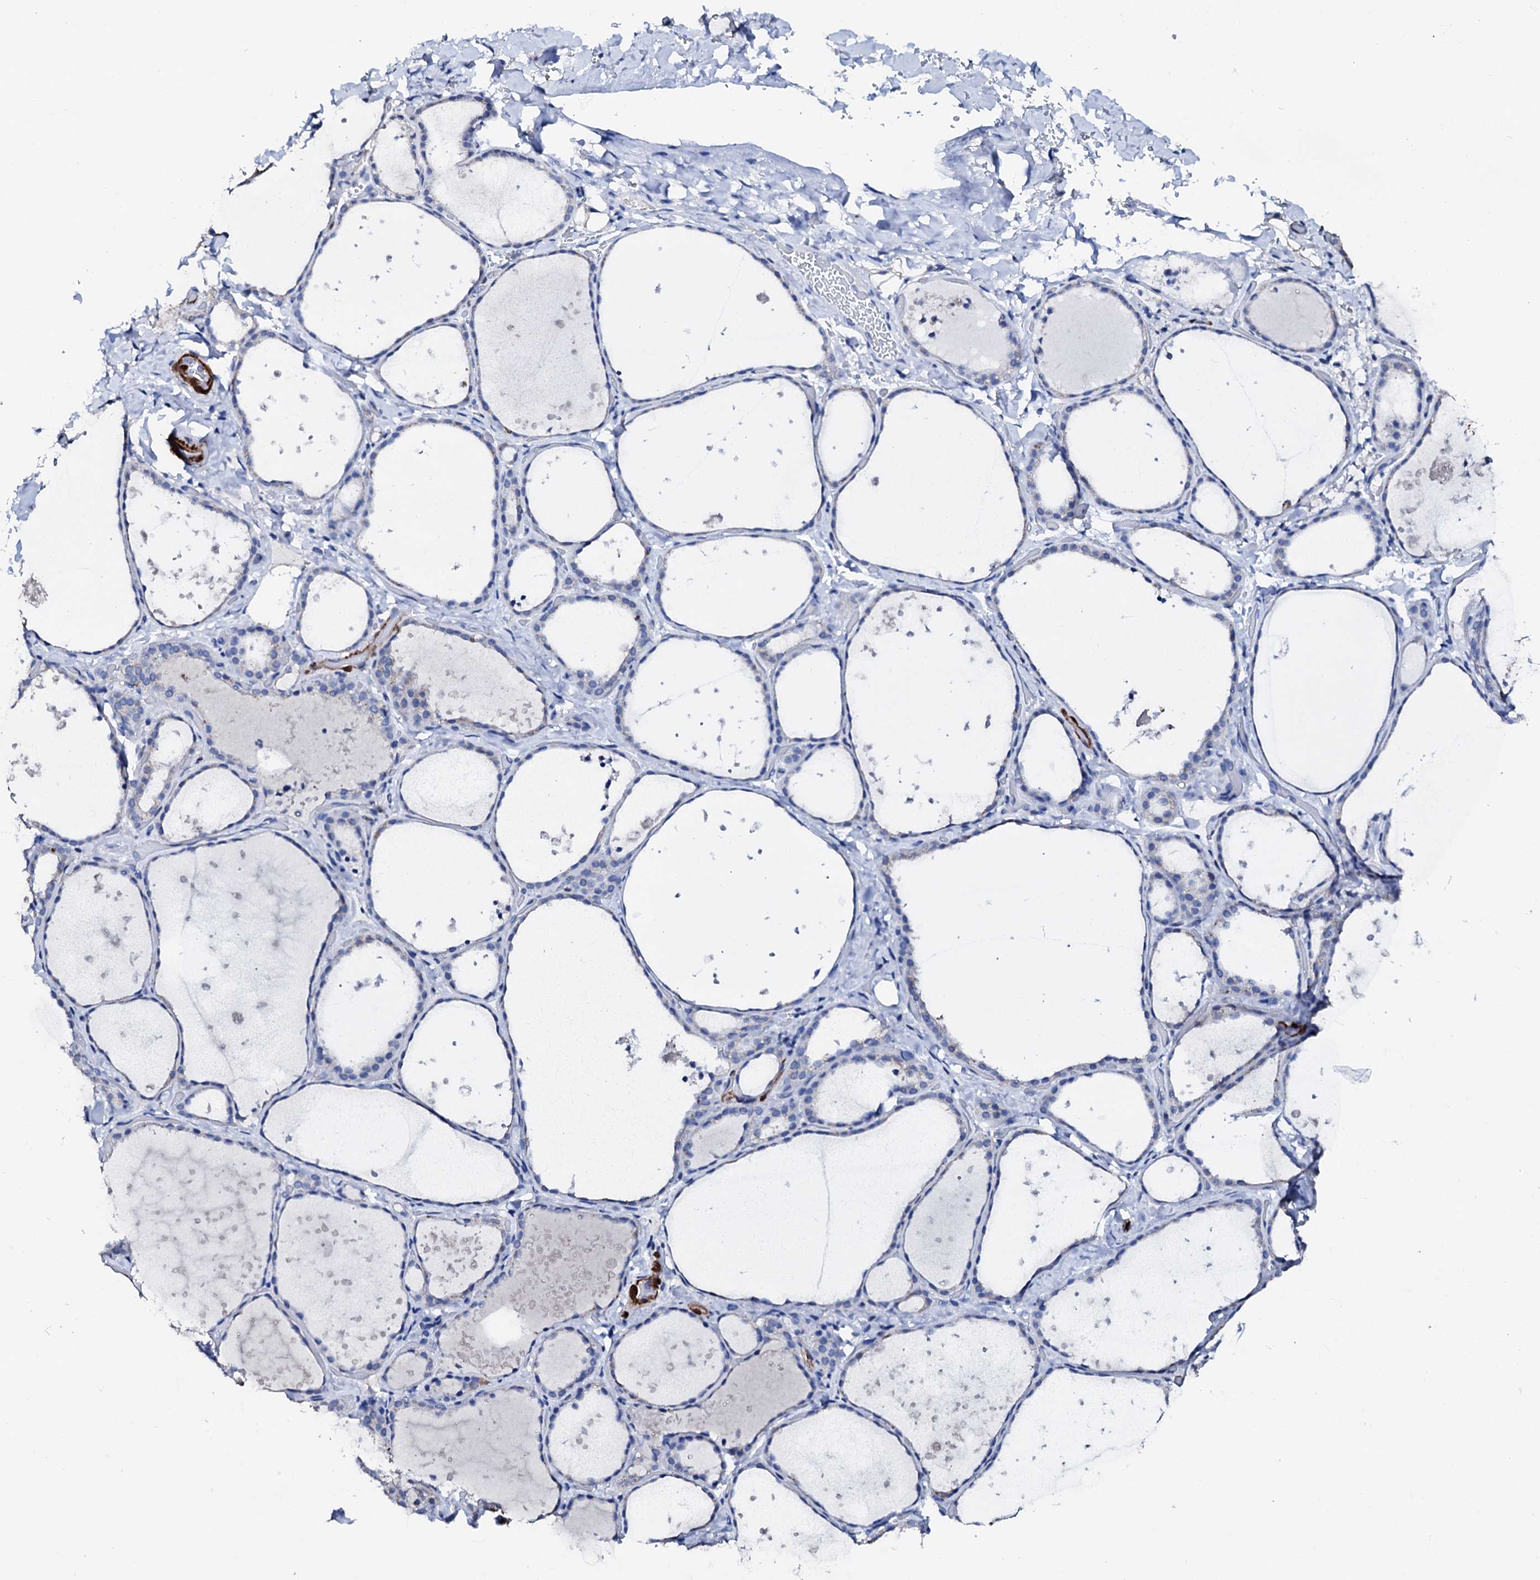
{"staining": {"intensity": "negative", "quantity": "none", "location": "none"}, "tissue": "thyroid gland", "cell_type": "Glandular cells", "image_type": "normal", "snomed": [{"axis": "morphology", "description": "Normal tissue, NOS"}, {"axis": "topography", "description": "Thyroid gland"}], "caption": "IHC of benign human thyroid gland reveals no staining in glandular cells. Nuclei are stained in blue.", "gene": "NRIP2", "patient": {"sex": "female", "age": 44}}